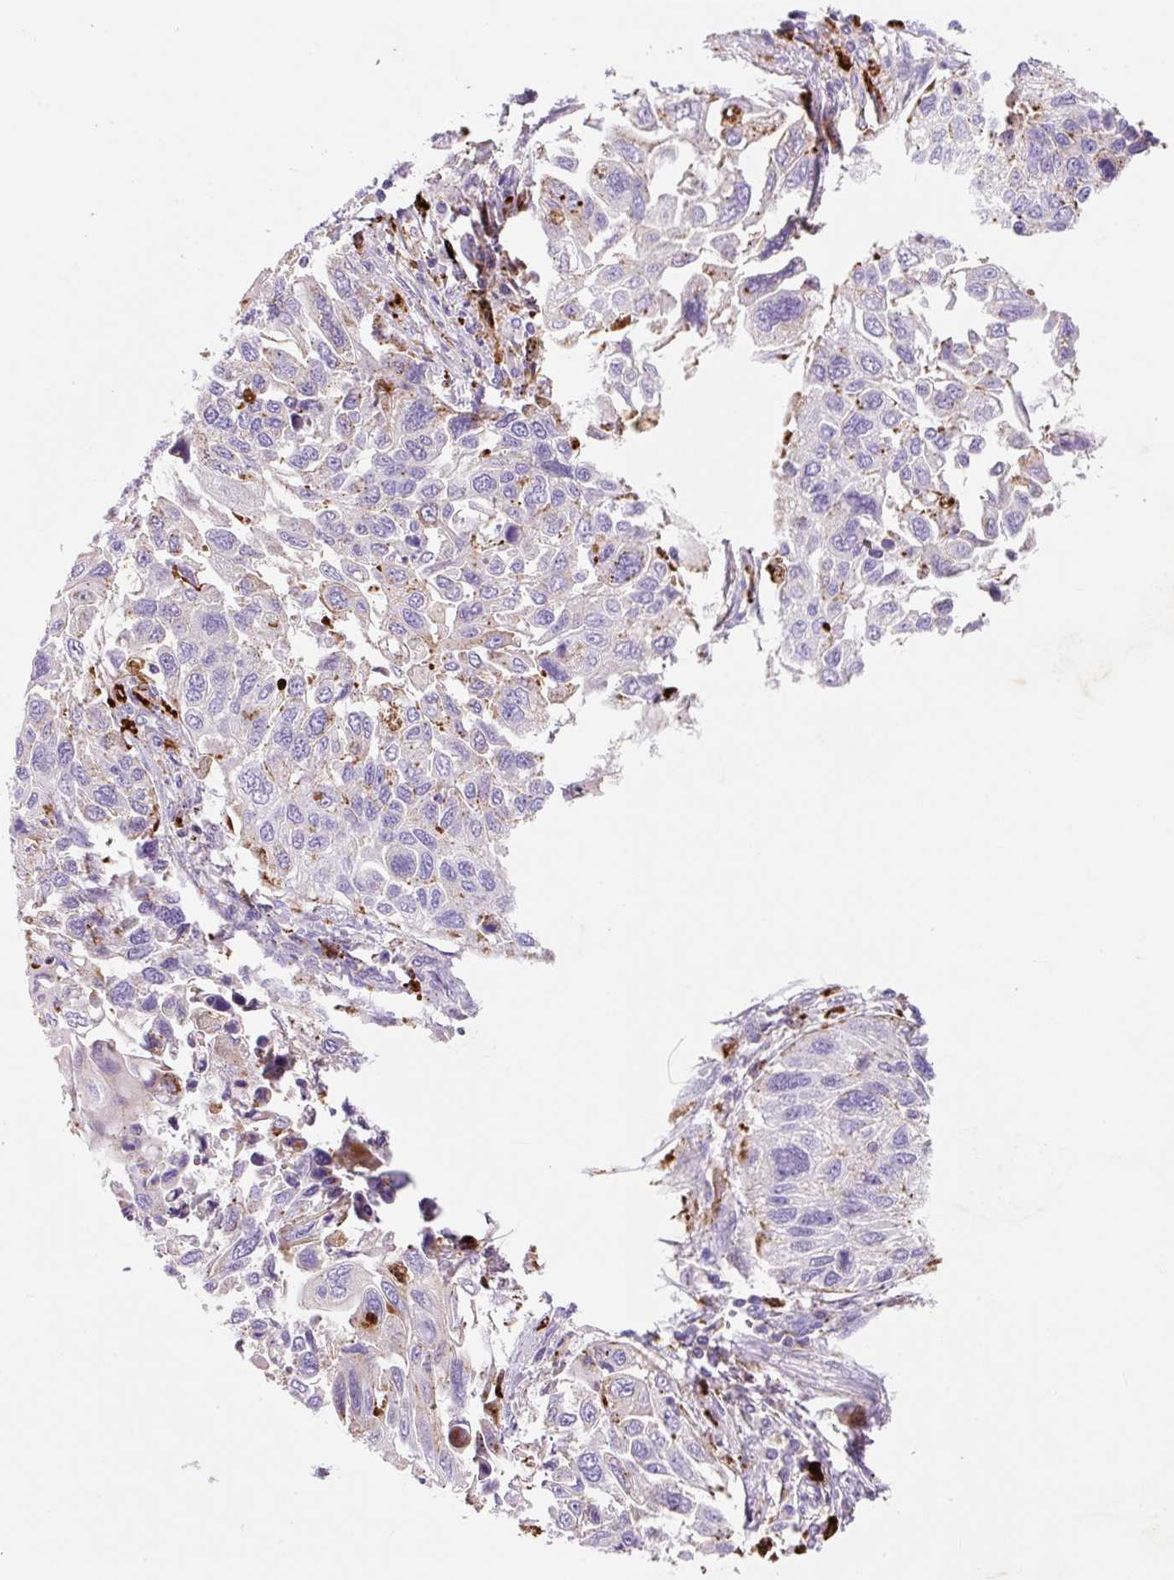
{"staining": {"intensity": "negative", "quantity": "none", "location": "none"}, "tissue": "lung cancer", "cell_type": "Tumor cells", "image_type": "cancer", "snomed": [{"axis": "morphology", "description": "Squamous cell carcinoma, NOS"}, {"axis": "topography", "description": "Lung"}], "caption": "A high-resolution image shows immunohistochemistry staining of lung cancer (squamous cell carcinoma), which shows no significant staining in tumor cells.", "gene": "HEXA", "patient": {"sex": "male", "age": 62}}